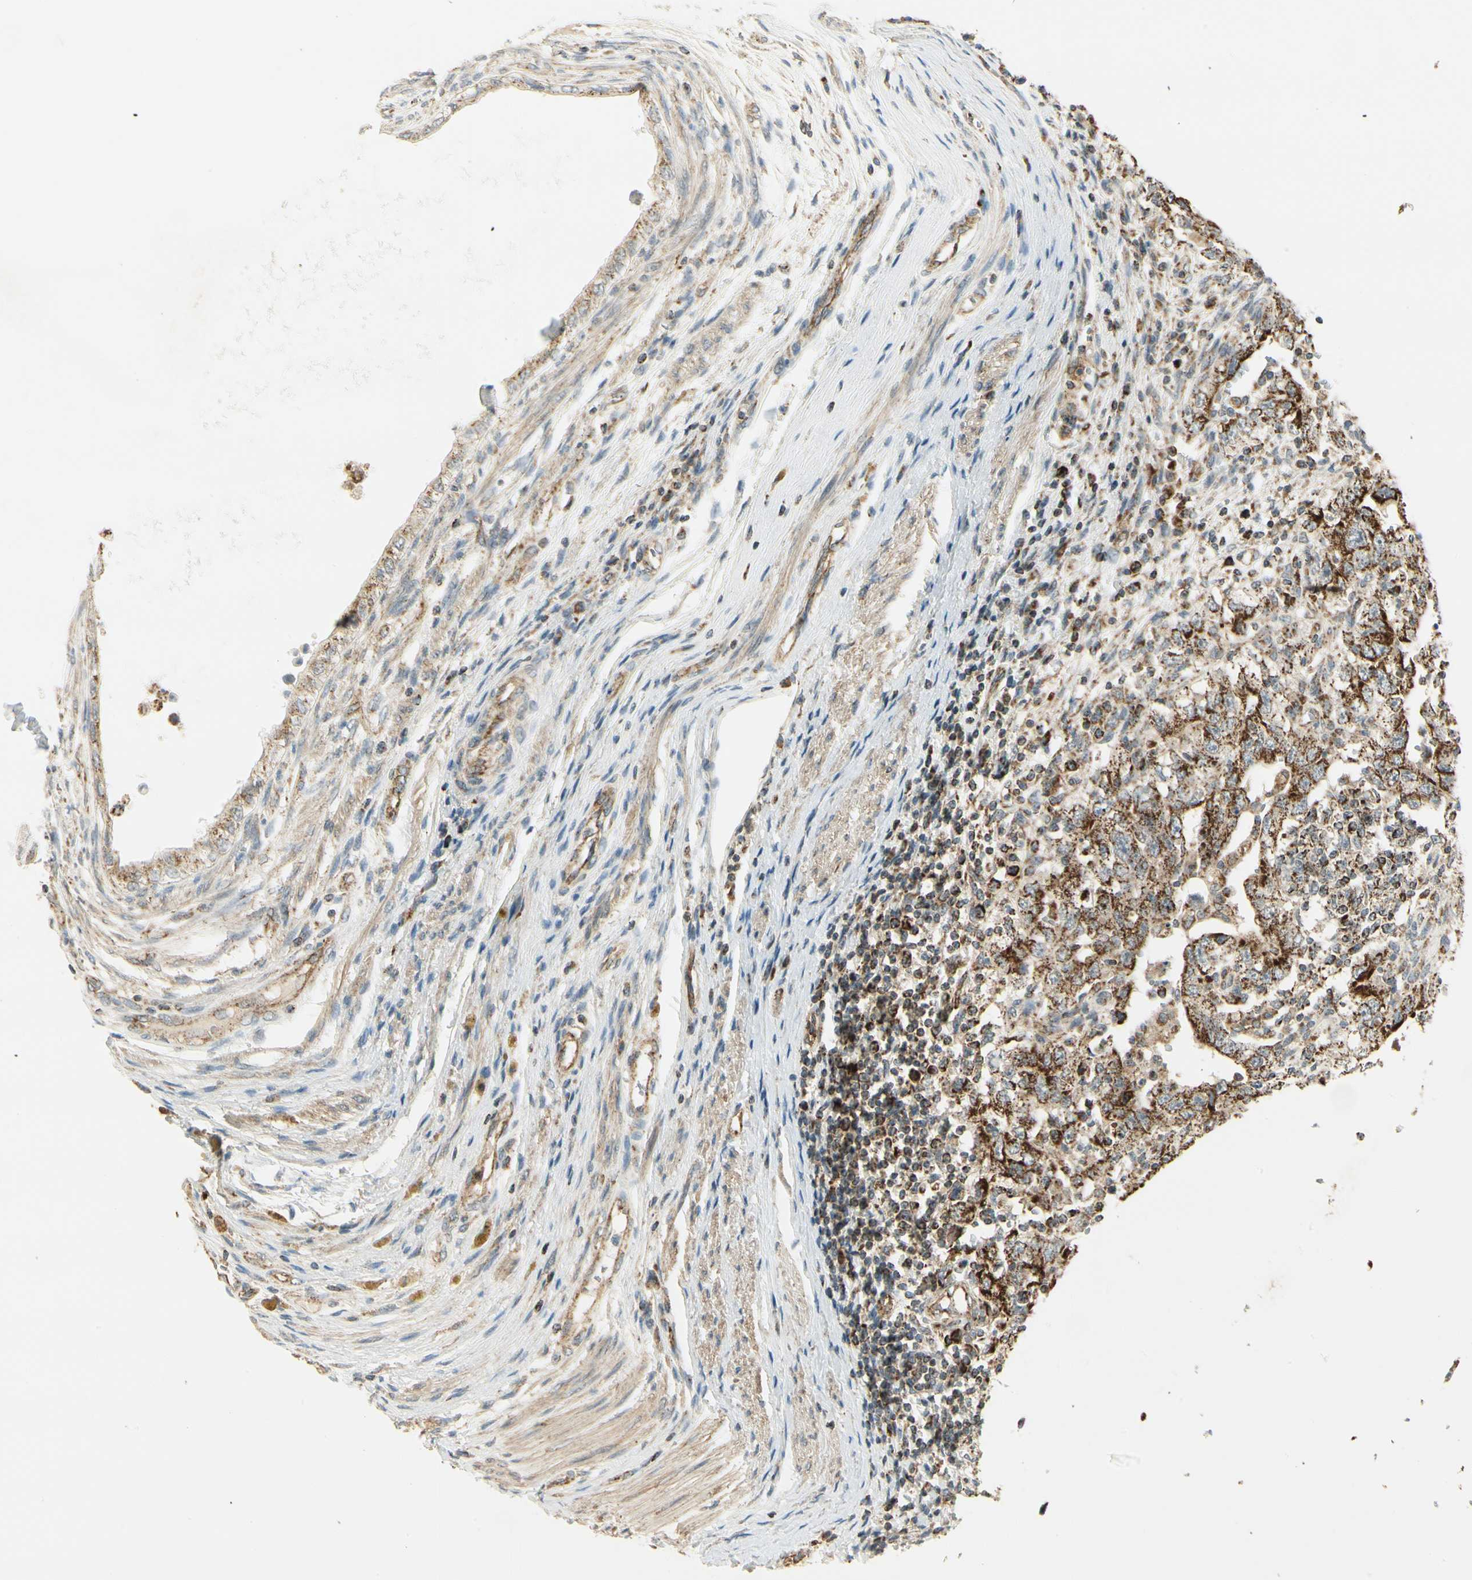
{"staining": {"intensity": "strong", "quantity": ">75%", "location": "cytoplasmic/membranous"}, "tissue": "testis cancer", "cell_type": "Tumor cells", "image_type": "cancer", "snomed": [{"axis": "morphology", "description": "Carcinoma, Embryonal, NOS"}, {"axis": "topography", "description": "Testis"}], "caption": "Embryonal carcinoma (testis) tissue reveals strong cytoplasmic/membranous expression in about >75% of tumor cells The staining is performed using DAB (3,3'-diaminobenzidine) brown chromogen to label protein expression. The nuclei are counter-stained blue using hematoxylin.", "gene": "EPHB3", "patient": {"sex": "male", "age": 26}}